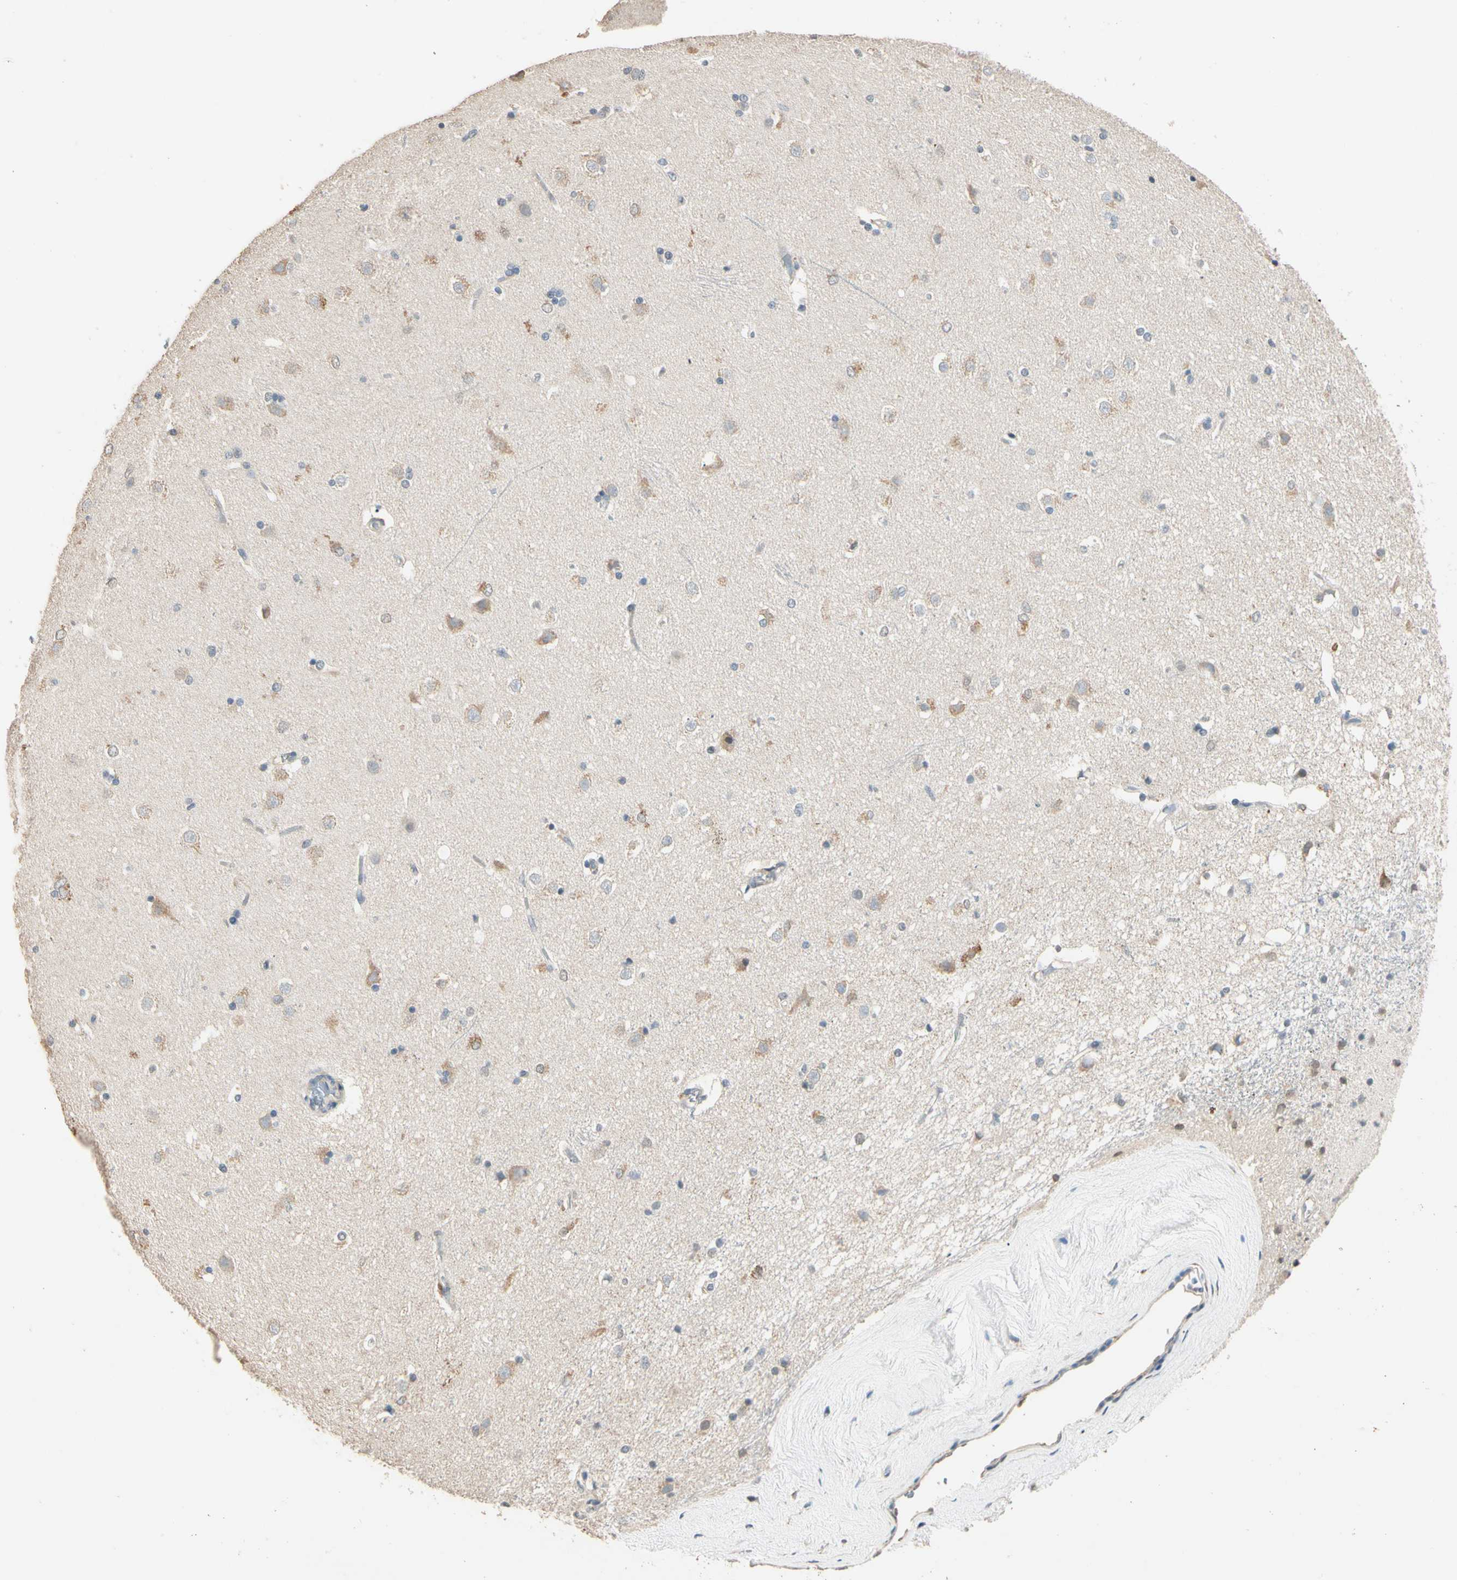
{"staining": {"intensity": "moderate", "quantity": "25%-75%", "location": "cytoplasmic/membranous"}, "tissue": "caudate", "cell_type": "Glial cells", "image_type": "normal", "snomed": [{"axis": "morphology", "description": "Normal tissue, NOS"}, {"axis": "topography", "description": "Lateral ventricle wall"}], "caption": "Moderate cytoplasmic/membranous protein positivity is appreciated in about 25%-75% of glial cells in caudate.", "gene": "TASOR", "patient": {"sex": "female", "age": 19}}